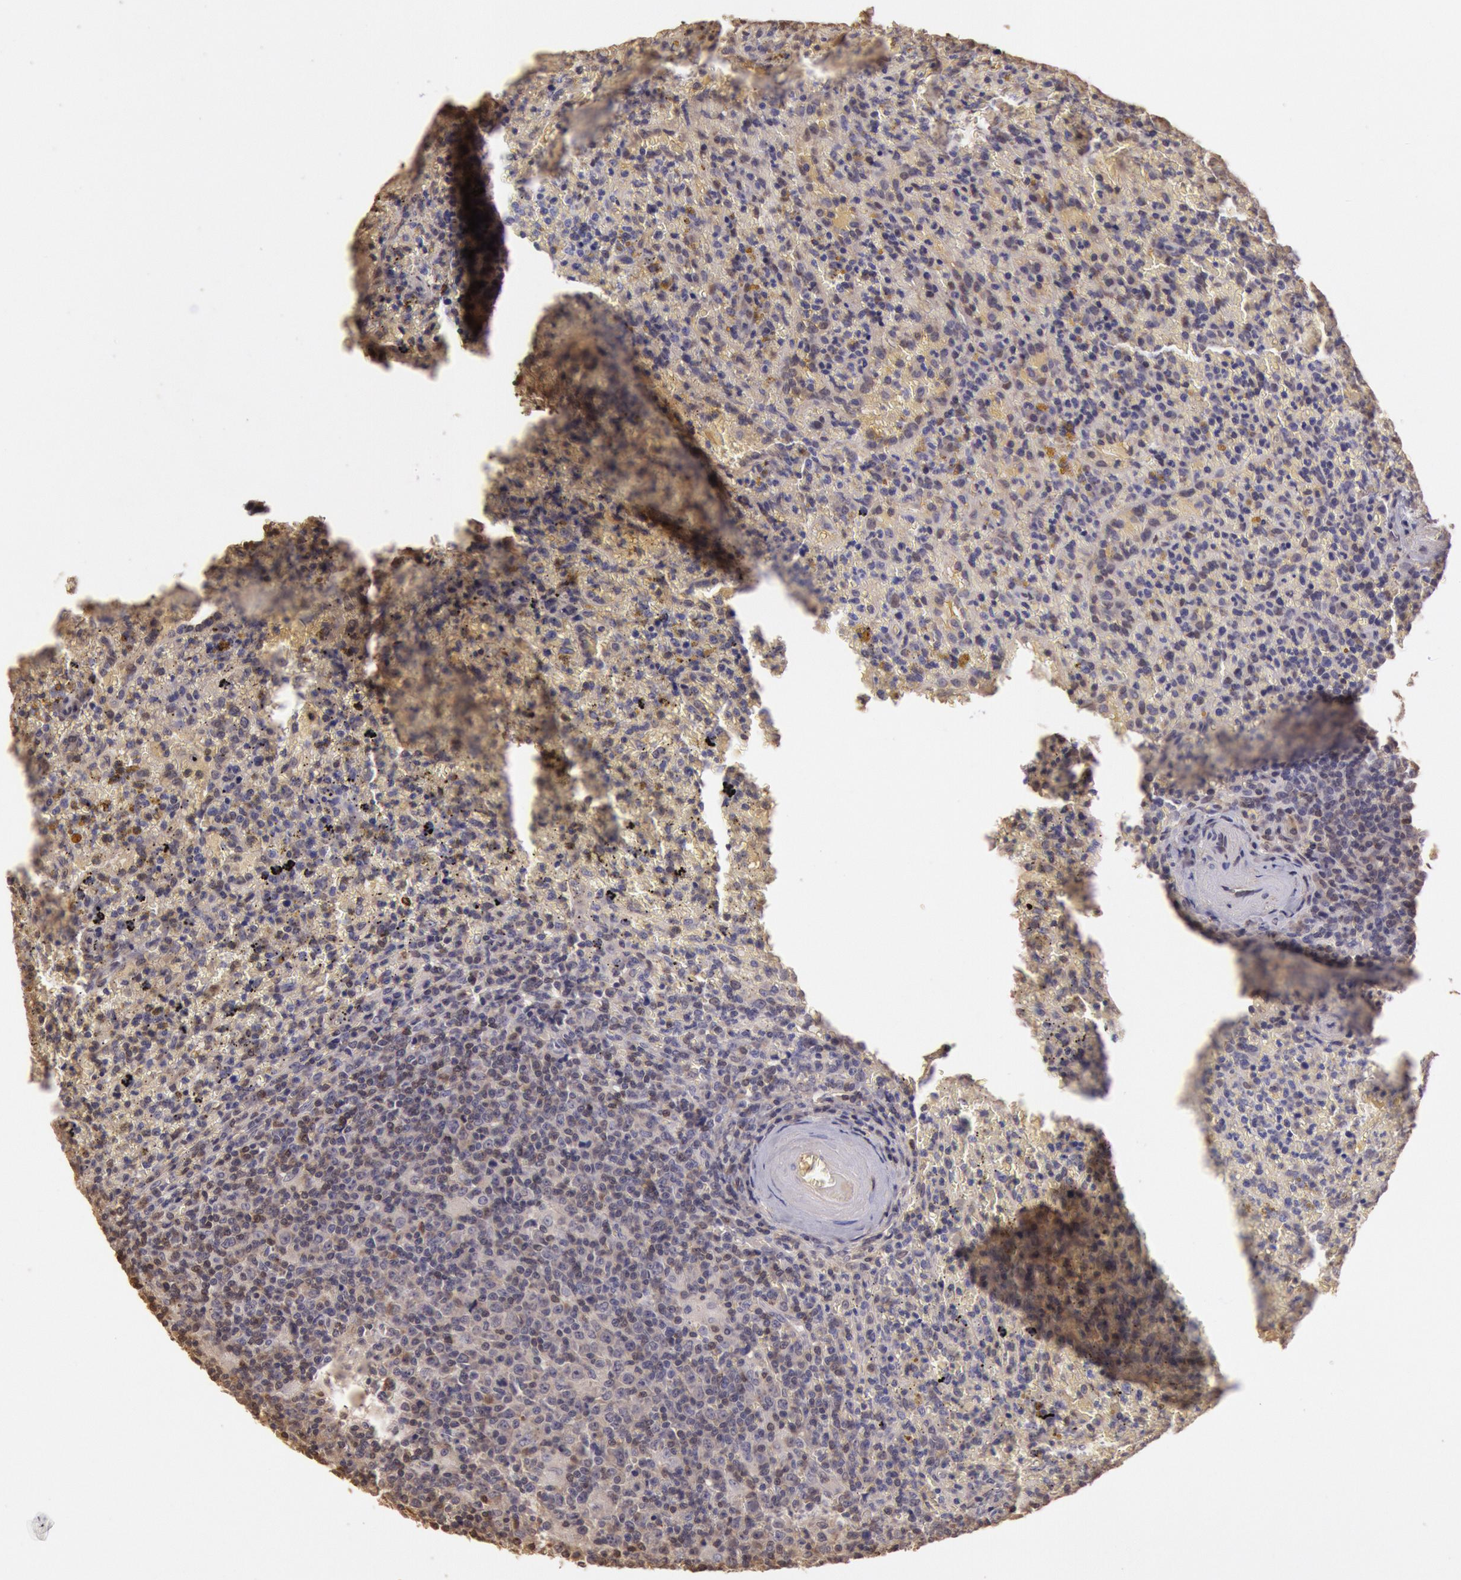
{"staining": {"intensity": "negative", "quantity": "none", "location": "none"}, "tissue": "lymphoma", "cell_type": "Tumor cells", "image_type": "cancer", "snomed": [{"axis": "morphology", "description": "Malignant lymphoma, non-Hodgkin's type, High grade"}, {"axis": "topography", "description": "Spleen"}, {"axis": "topography", "description": "Lymph node"}], "caption": "The photomicrograph displays no significant expression in tumor cells of malignant lymphoma, non-Hodgkin's type (high-grade).", "gene": "SOD1", "patient": {"sex": "female", "age": 70}}